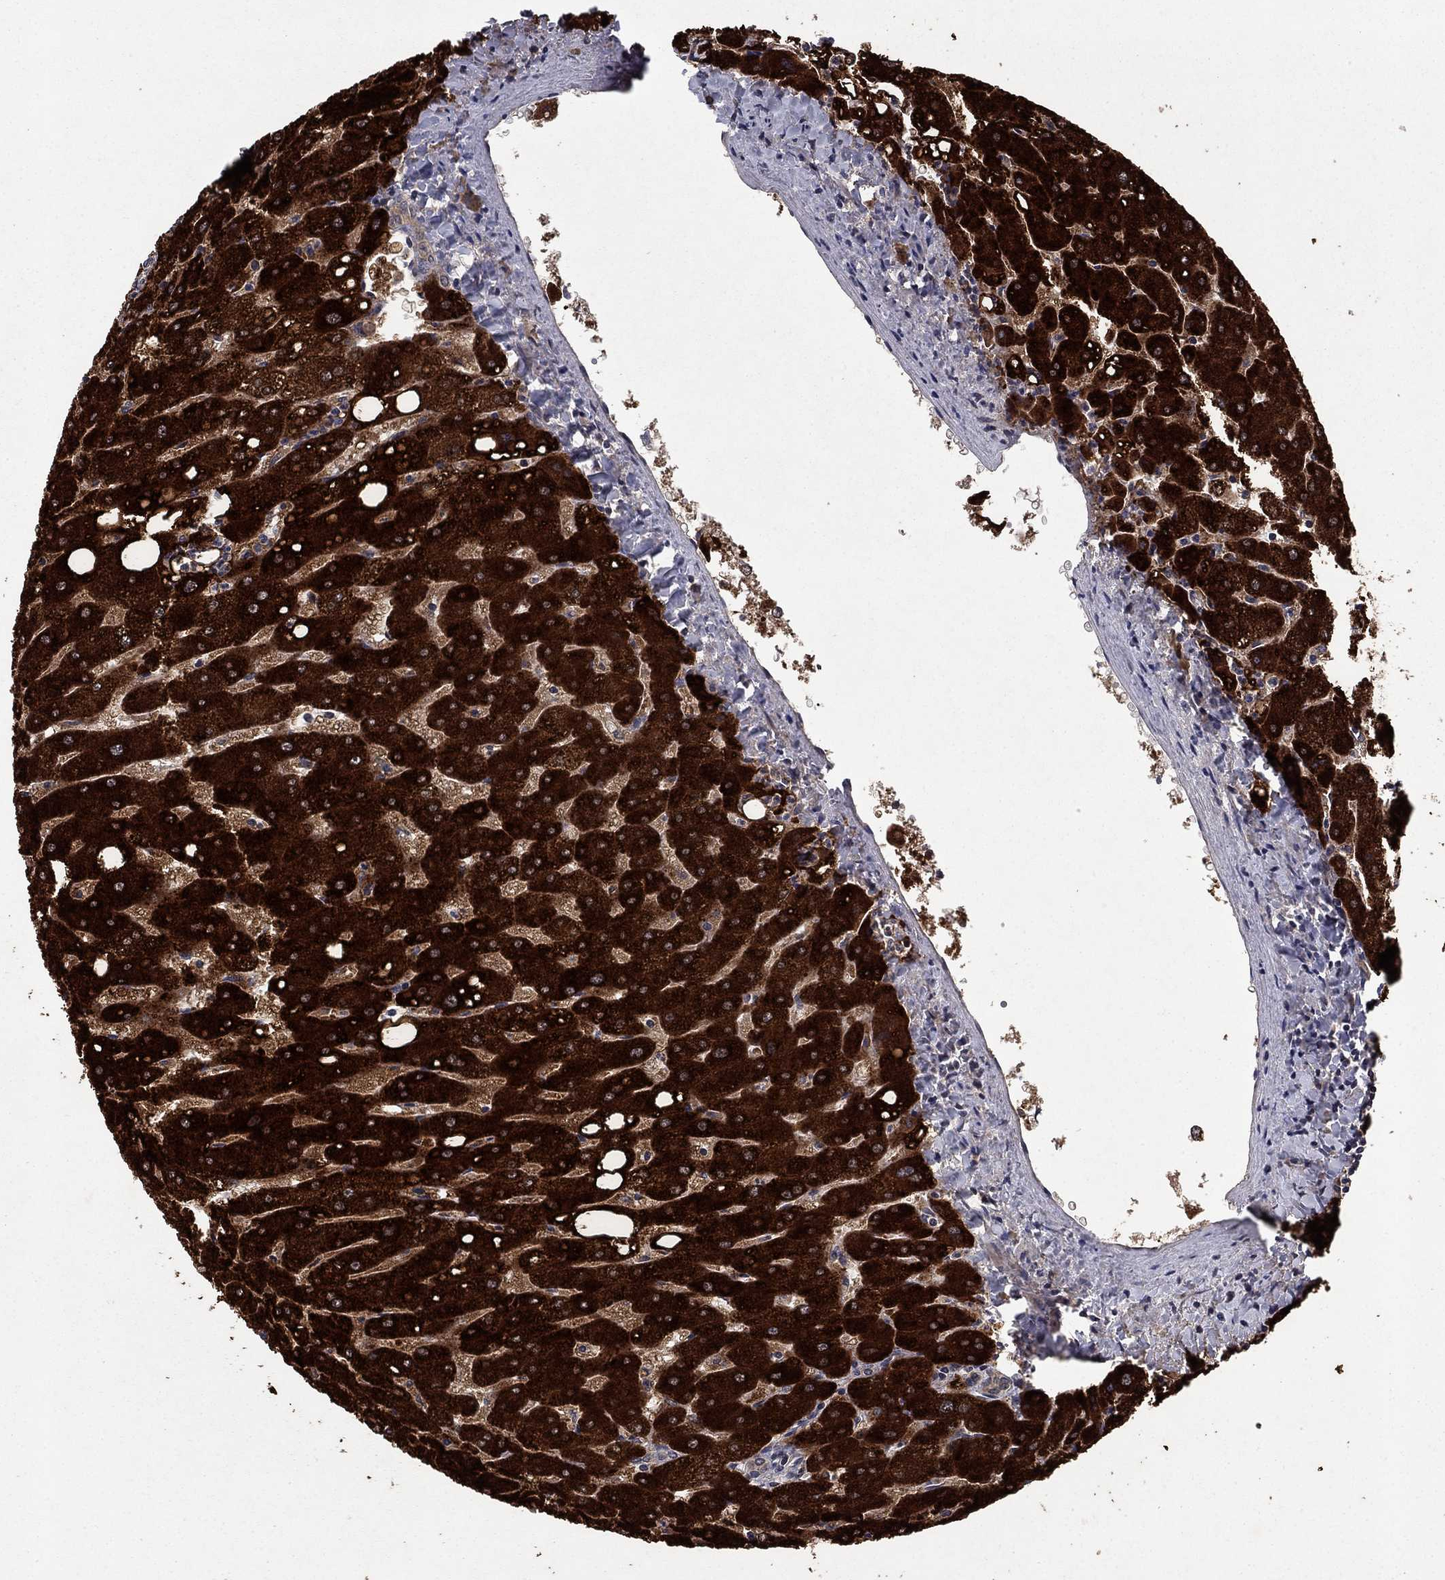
{"staining": {"intensity": "negative", "quantity": "none", "location": "none"}, "tissue": "liver", "cell_type": "Cholangiocytes", "image_type": "normal", "snomed": [{"axis": "morphology", "description": "Normal tissue, NOS"}, {"axis": "topography", "description": "Liver"}], "caption": "A high-resolution image shows immunohistochemistry (IHC) staining of unremarkable liver, which shows no significant expression in cholangiocytes.", "gene": "DHRS1", "patient": {"sex": "male", "age": 67}}